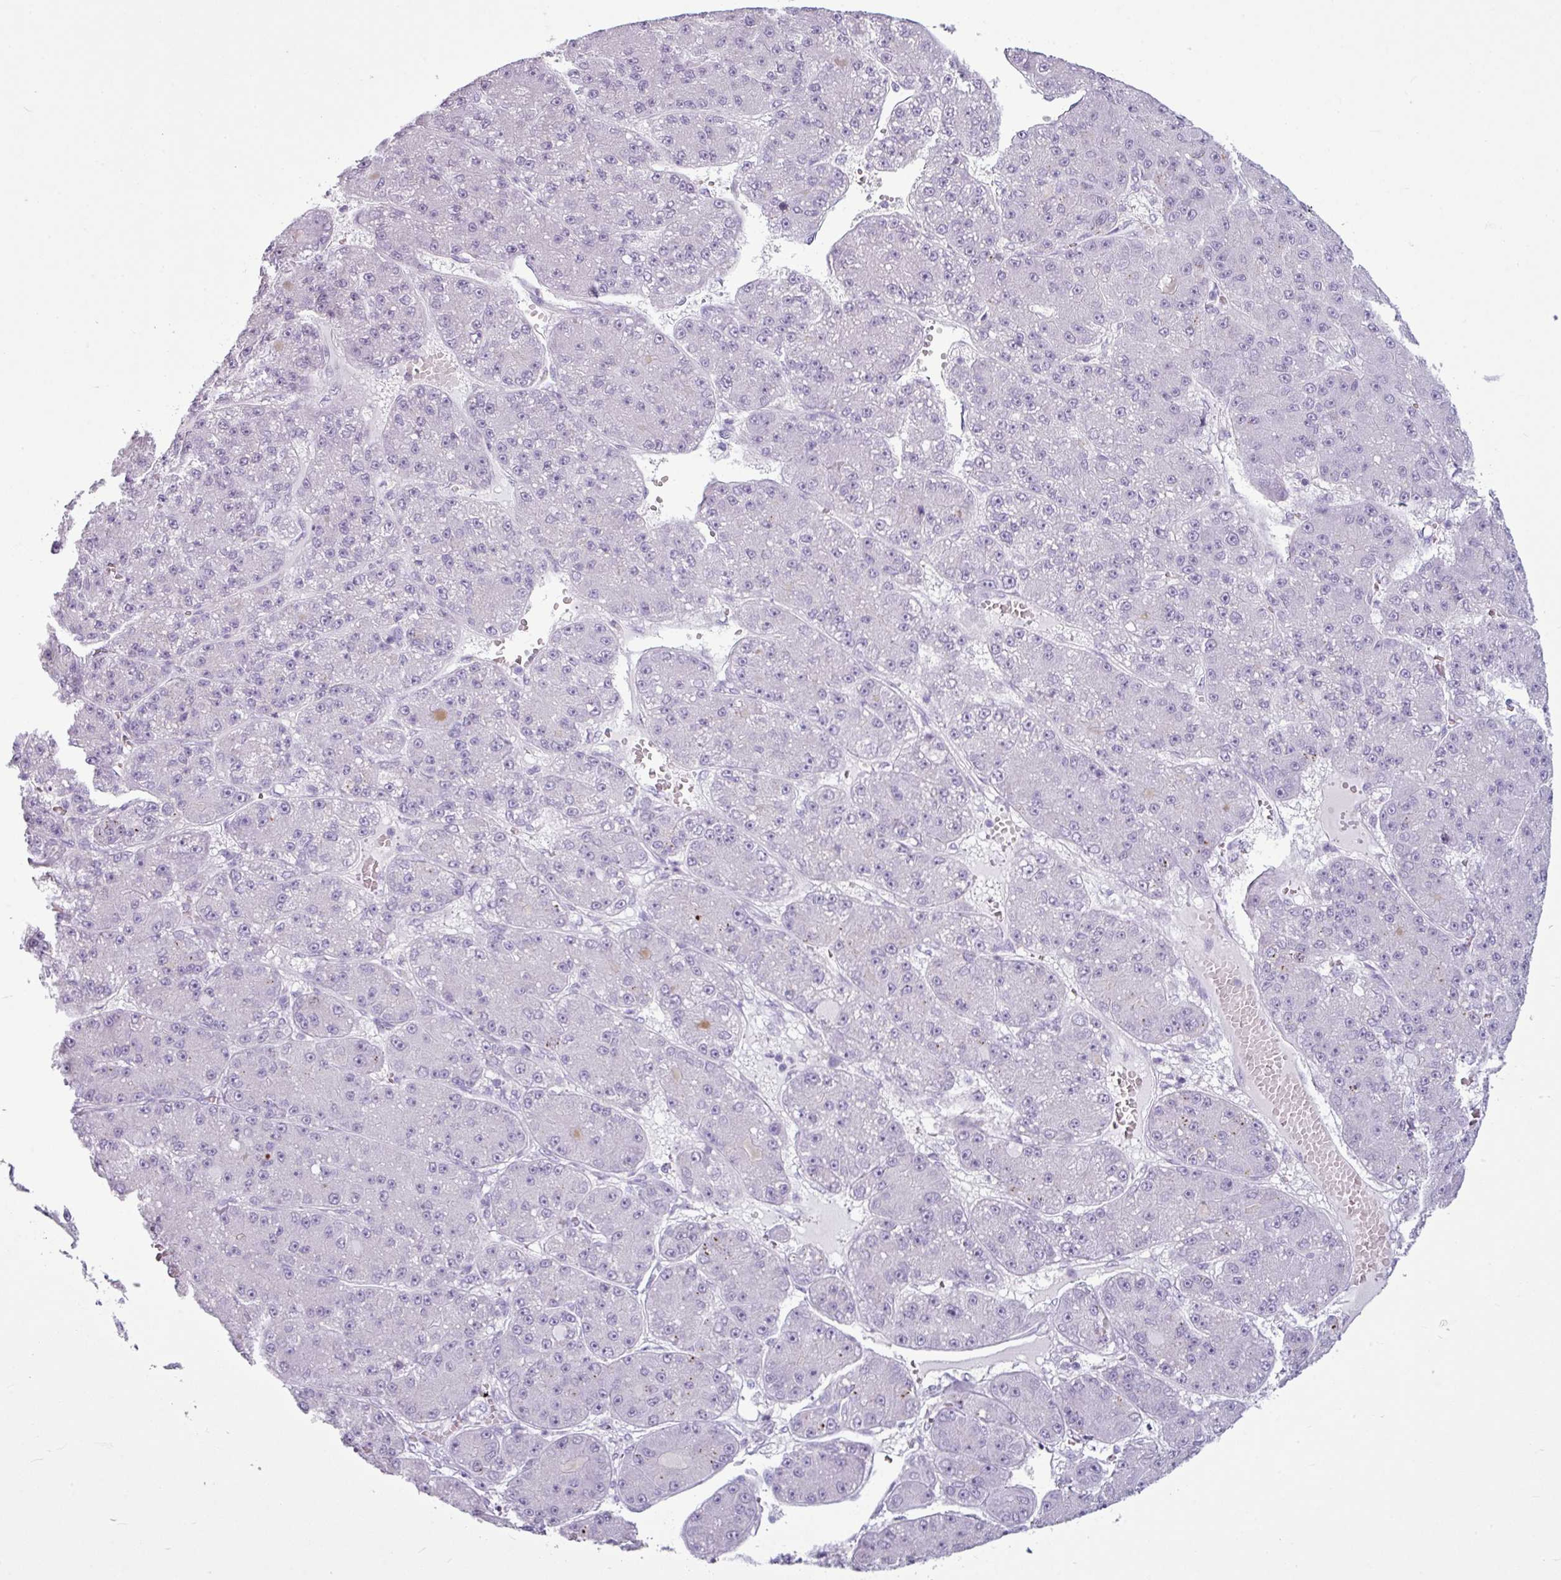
{"staining": {"intensity": "negative", "quantity": "none", "location": "none"}, "tissue": "liver cancer", "cell_type": "Tumor cells", "image_type": "cancer", "snomed": [{"axis": "morphology", "description": "Carcinoma, Hepatocellular, NOS"}, {"axis": "topography", "description": "Liver"}], "caption": "Image shows no significant protein staining in tumor cells of liver hepatocellular carcinoma.", "gene": "AMY1B", "patient": {"sex": "male", "age": 67}}